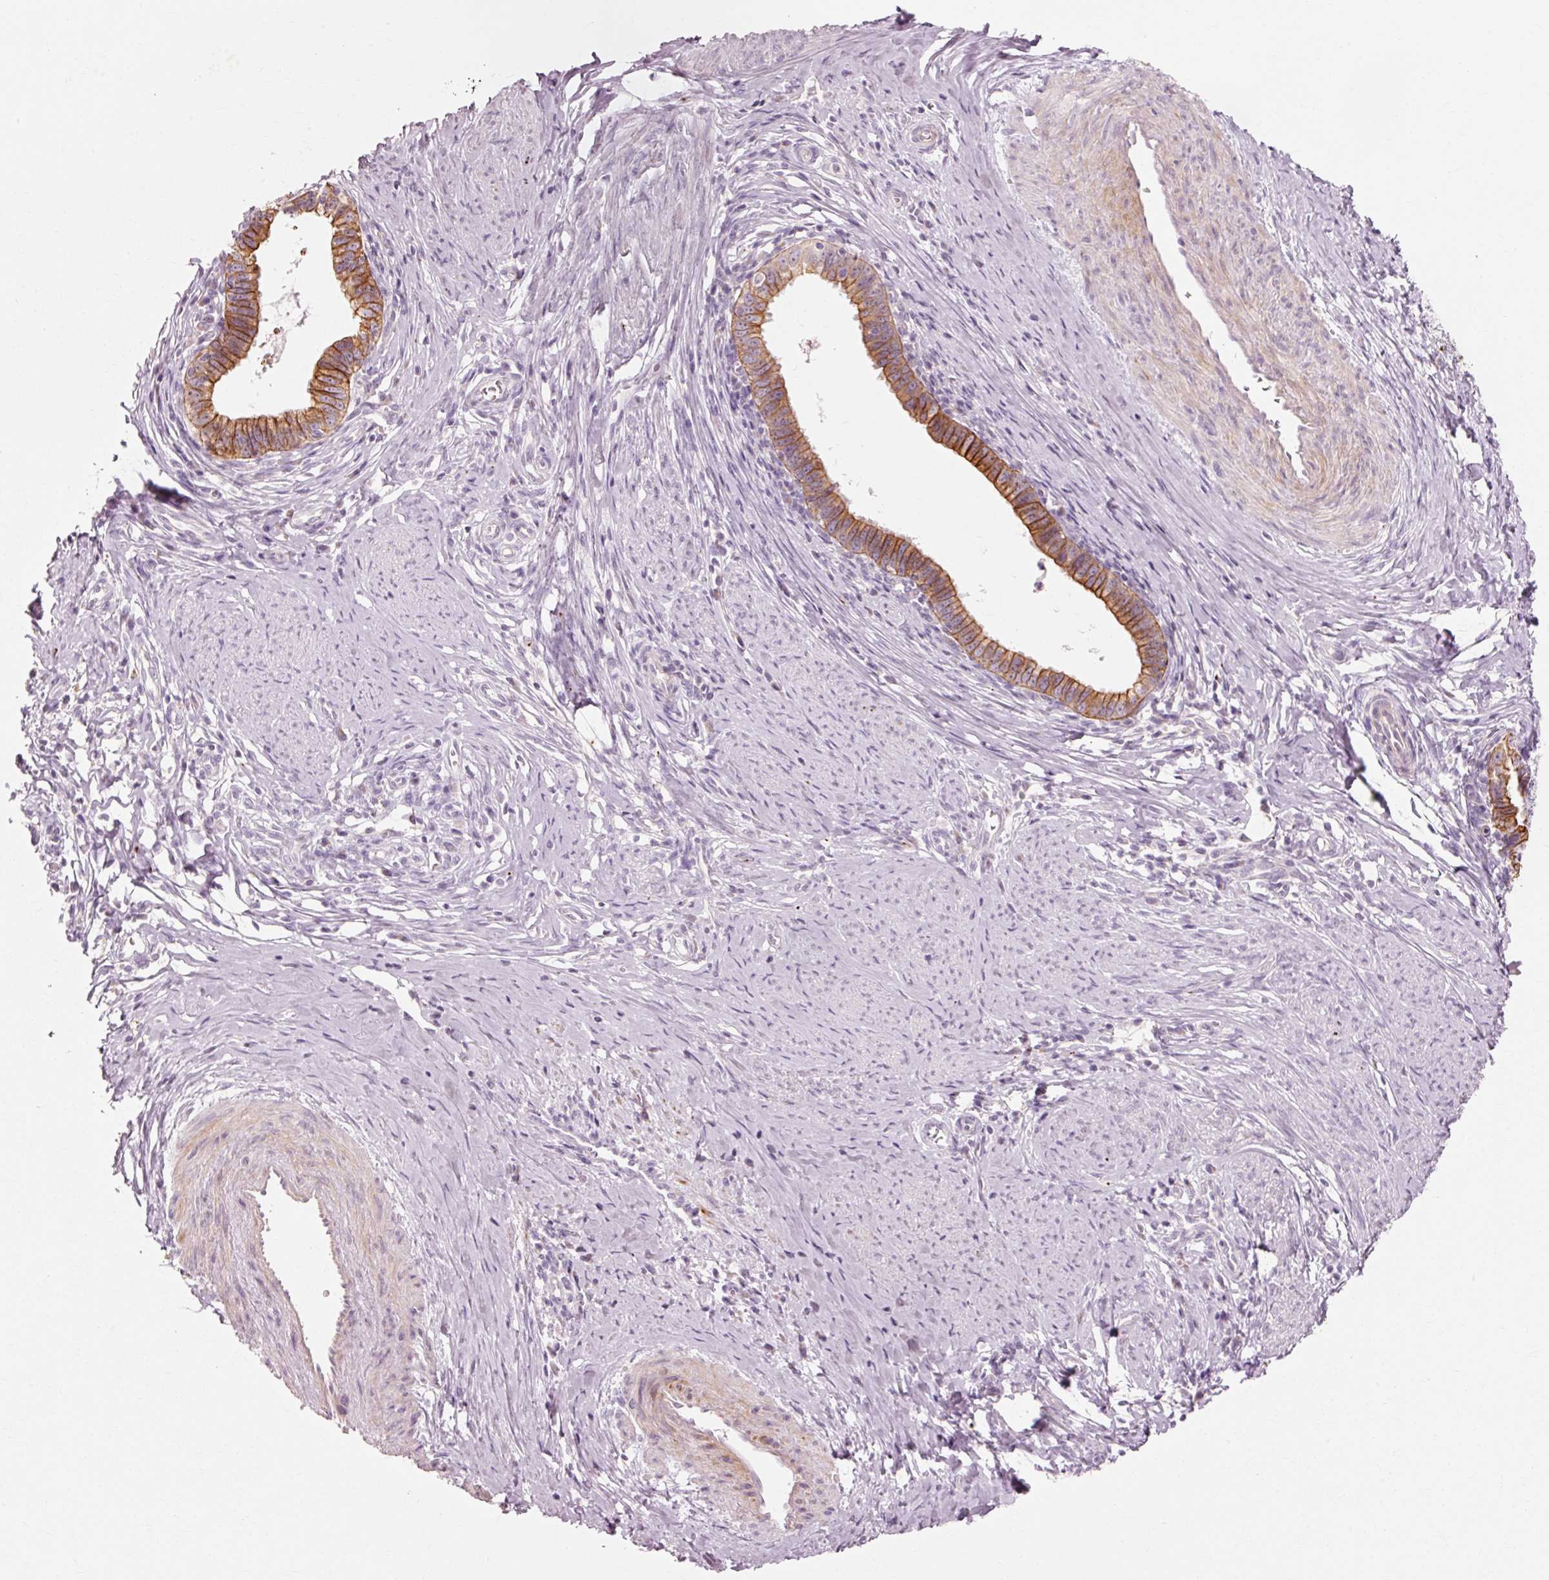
{"staining": {"intensity": "strong", "quantity": ">75%", "location": "cytoplasmic/membranous"}, "tissue": "cervical cancer", "cell_type": "Tumor cells", "image_type": "cancer", "snomed": [{"axis": "morphology", "description": "Adenocarcinoma, NOS"}, {"axis": "topography", "description": "Cervix"}], "caption": "Strong cytoplasmic/membranous protein expression is present in about >75% of tumor cells in cervical adenocarcinoma.", "gene": "TRIM73", "patient": {"sex": "female", "age": 36}}